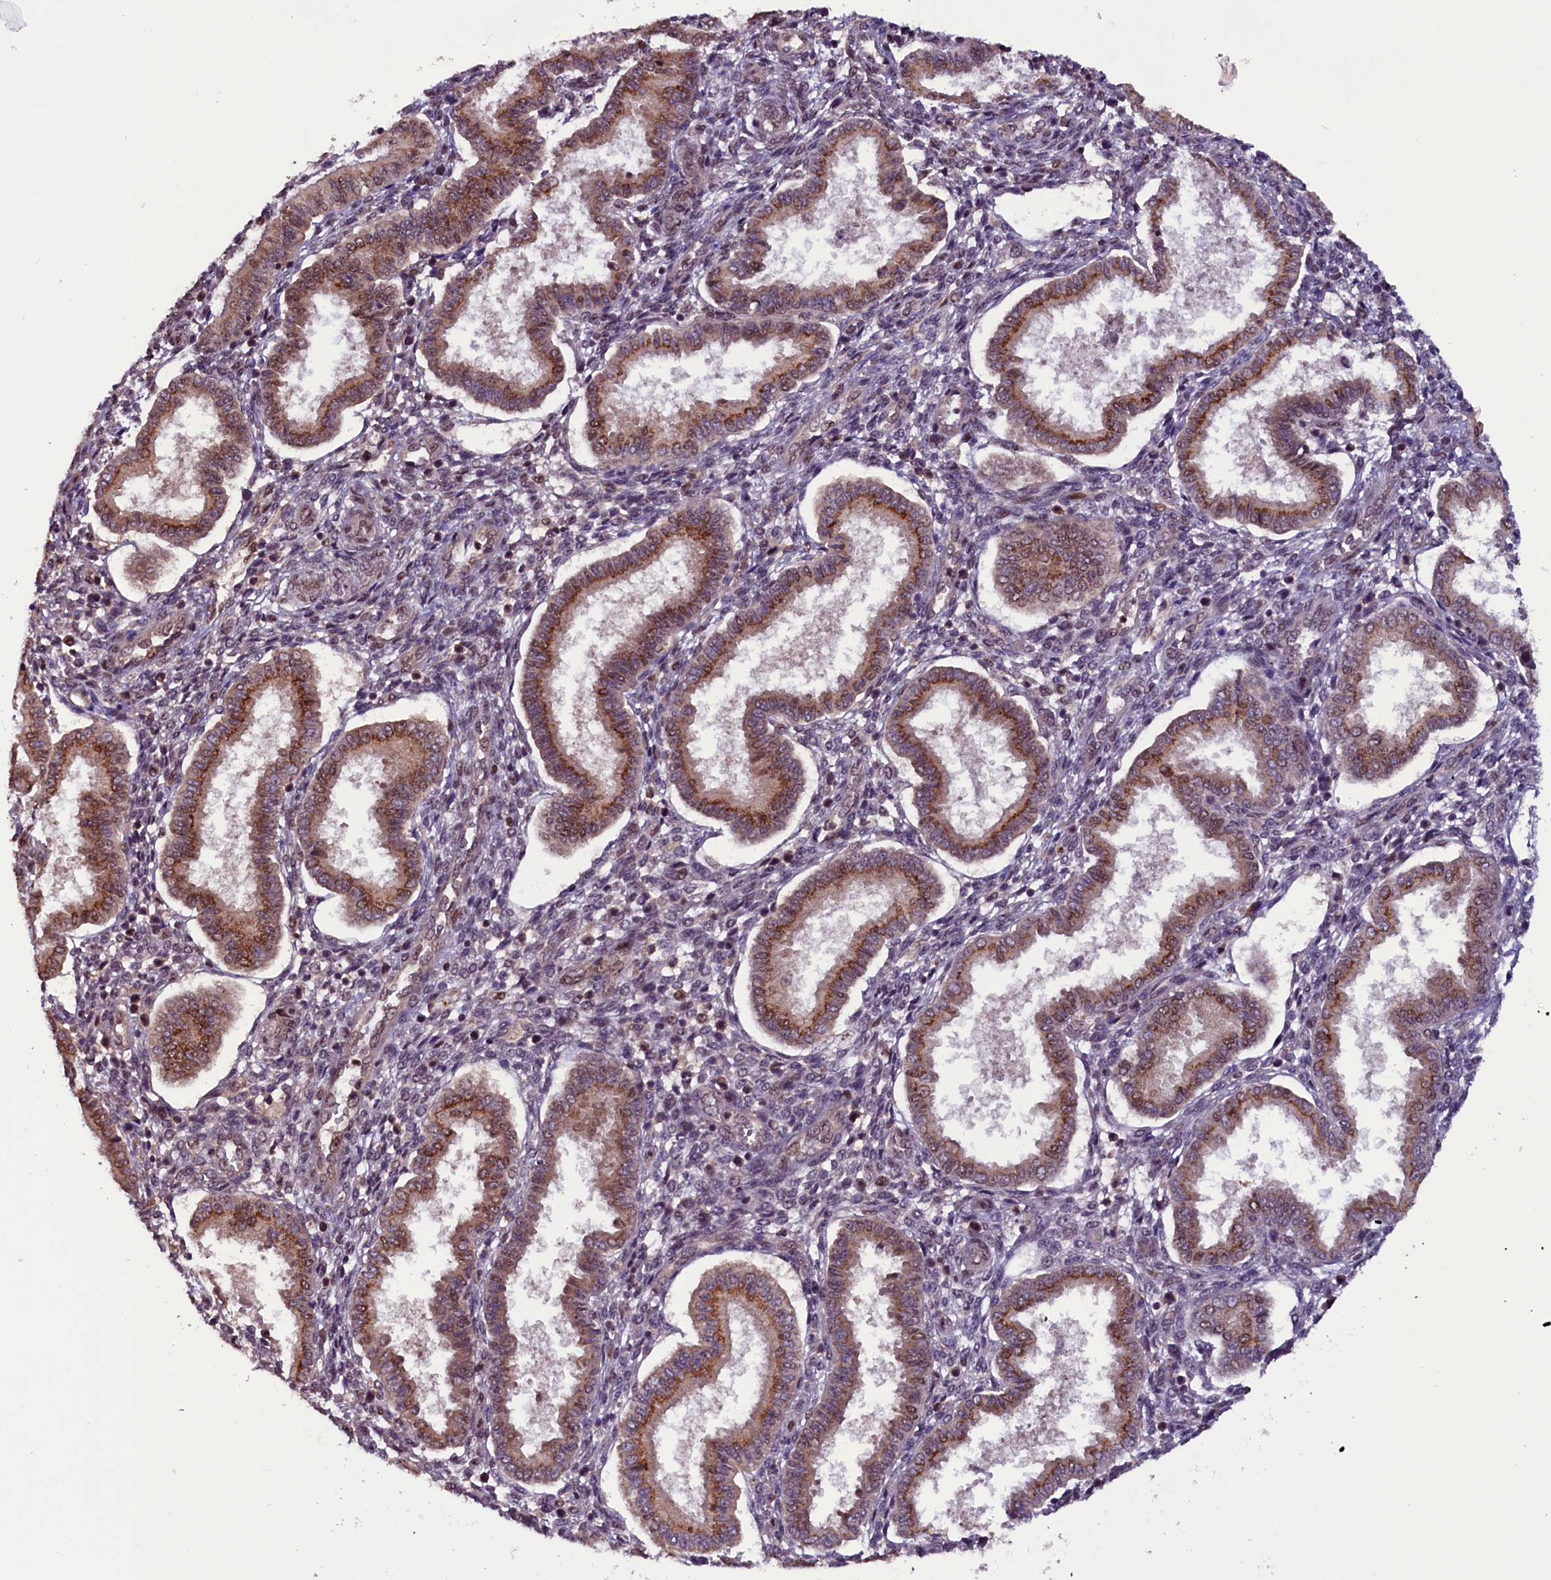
{"staining": {"intensity": "moderate", "quantity": "25%-75%", "location": "nuclear"}, "tissue": "endometrium", "cell_type": "Cells in endometrial stroma", "image_type": "normal", "snomed": [{"axis": "morphology", "description": "Normal tissue, NOS"}, {"axis": "topography", "description": "Endometrium"}], "caption": "Moderate nuclear protein expression is identified in approximately 25%-75% of cells in endometrial stroma in endometrium. (IHC, brightfield microscopy, high magnification).", "gene": "RNMT", "patient": {"sex": "female", "age": 24}}